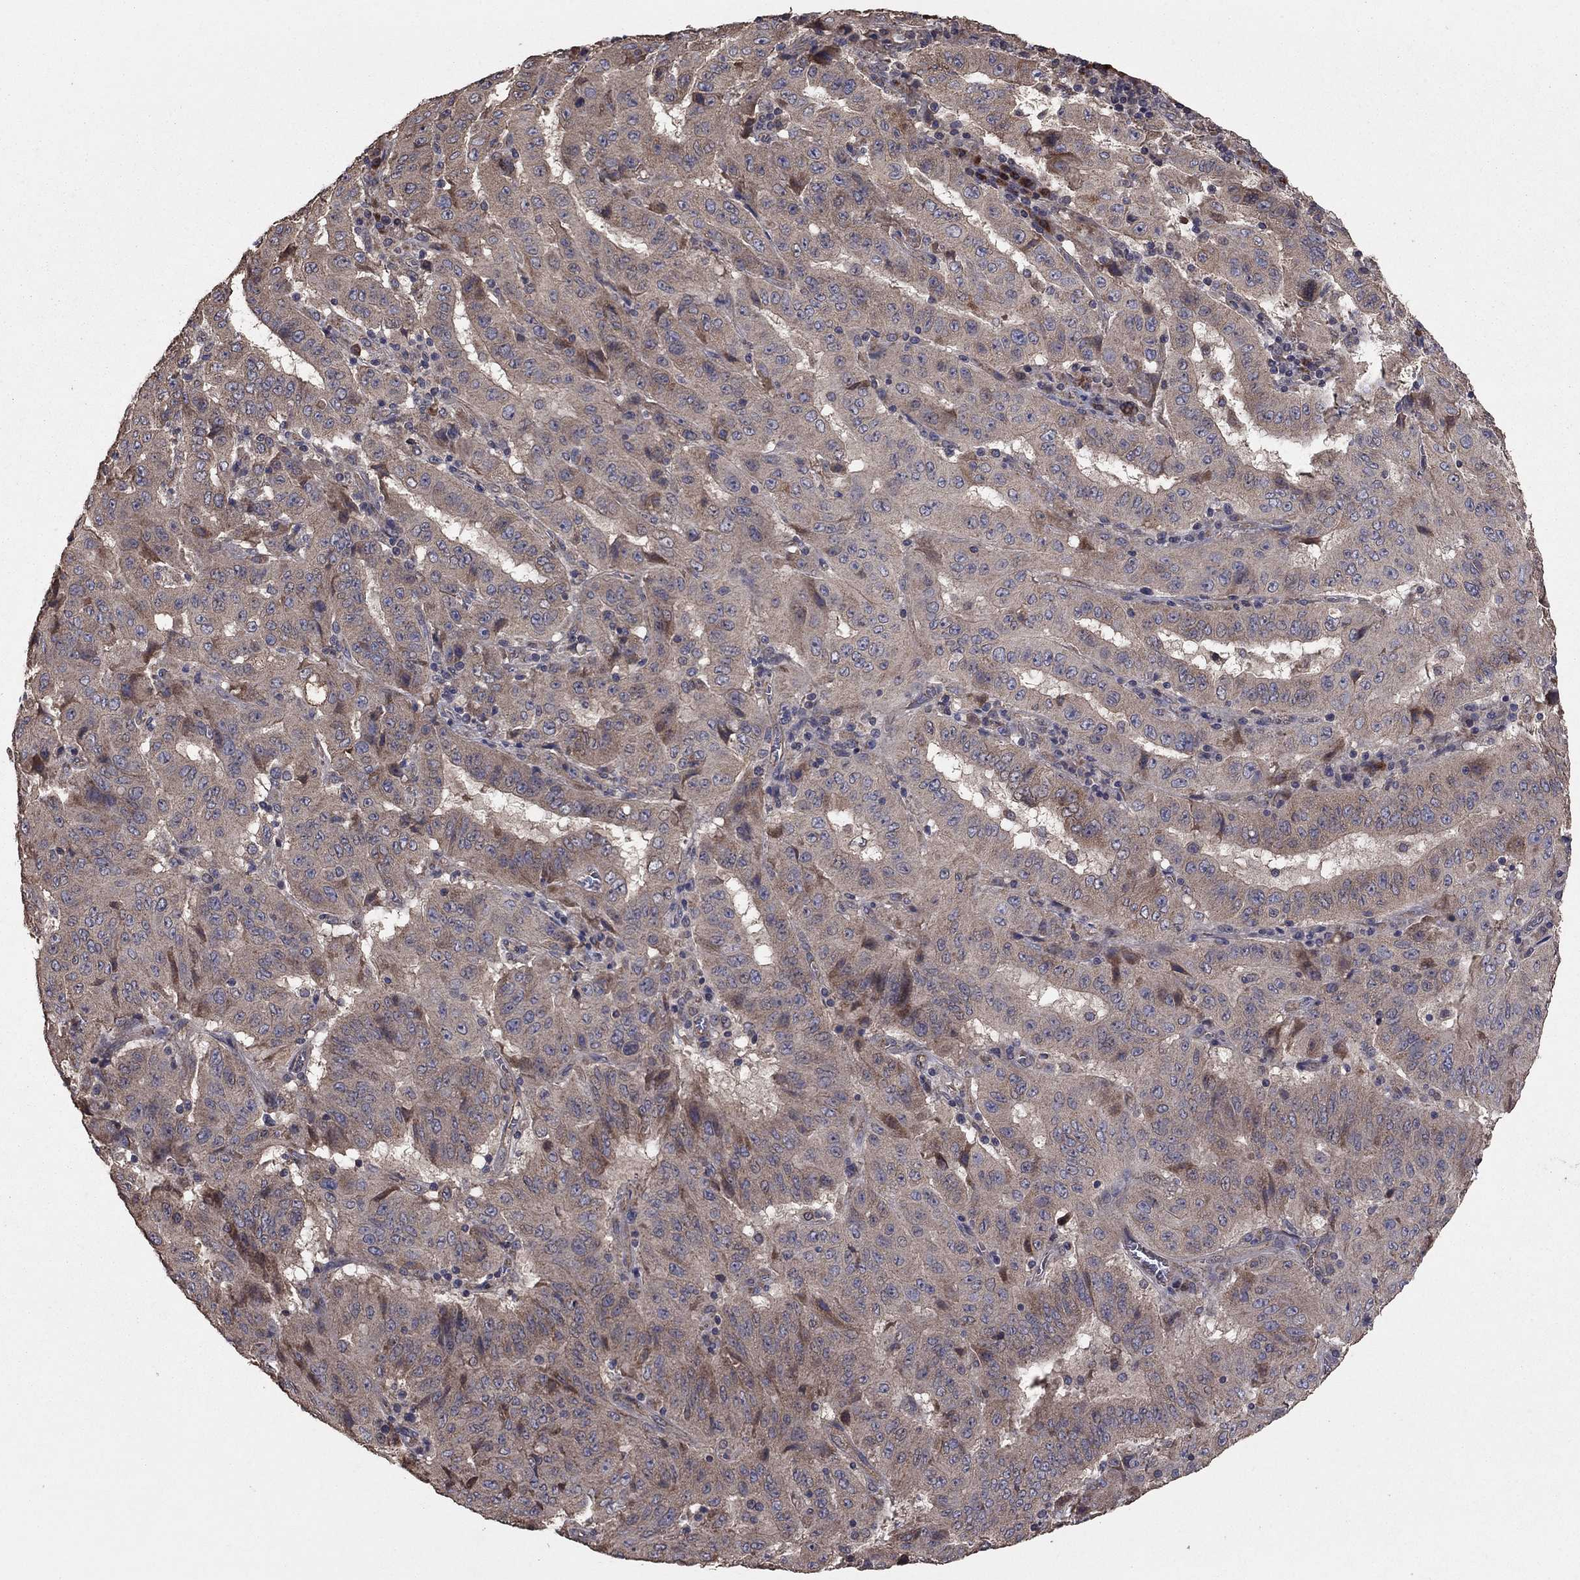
{"staining": {"intensity": "weak", "quantity": "25%-75%", "location": "cytoplasmic/membranous"}, "tissue": "pancreatic cancer", "cell_type": "Tumor cells", "image_type": "cancer", "snomed": [{"axis": "morphology", "description": "Adenocarcinoma, NOS"}, {"axis": "topography", "description": "Pancreas"}], "caption": "A low amount of weak cytoplasmic/membranous staining is present in approximately 25%-75% of tumor cells in pancreatic cancer tissue.", "gene": "FLT4", "patient": {"sex": "male", "age": 63}}